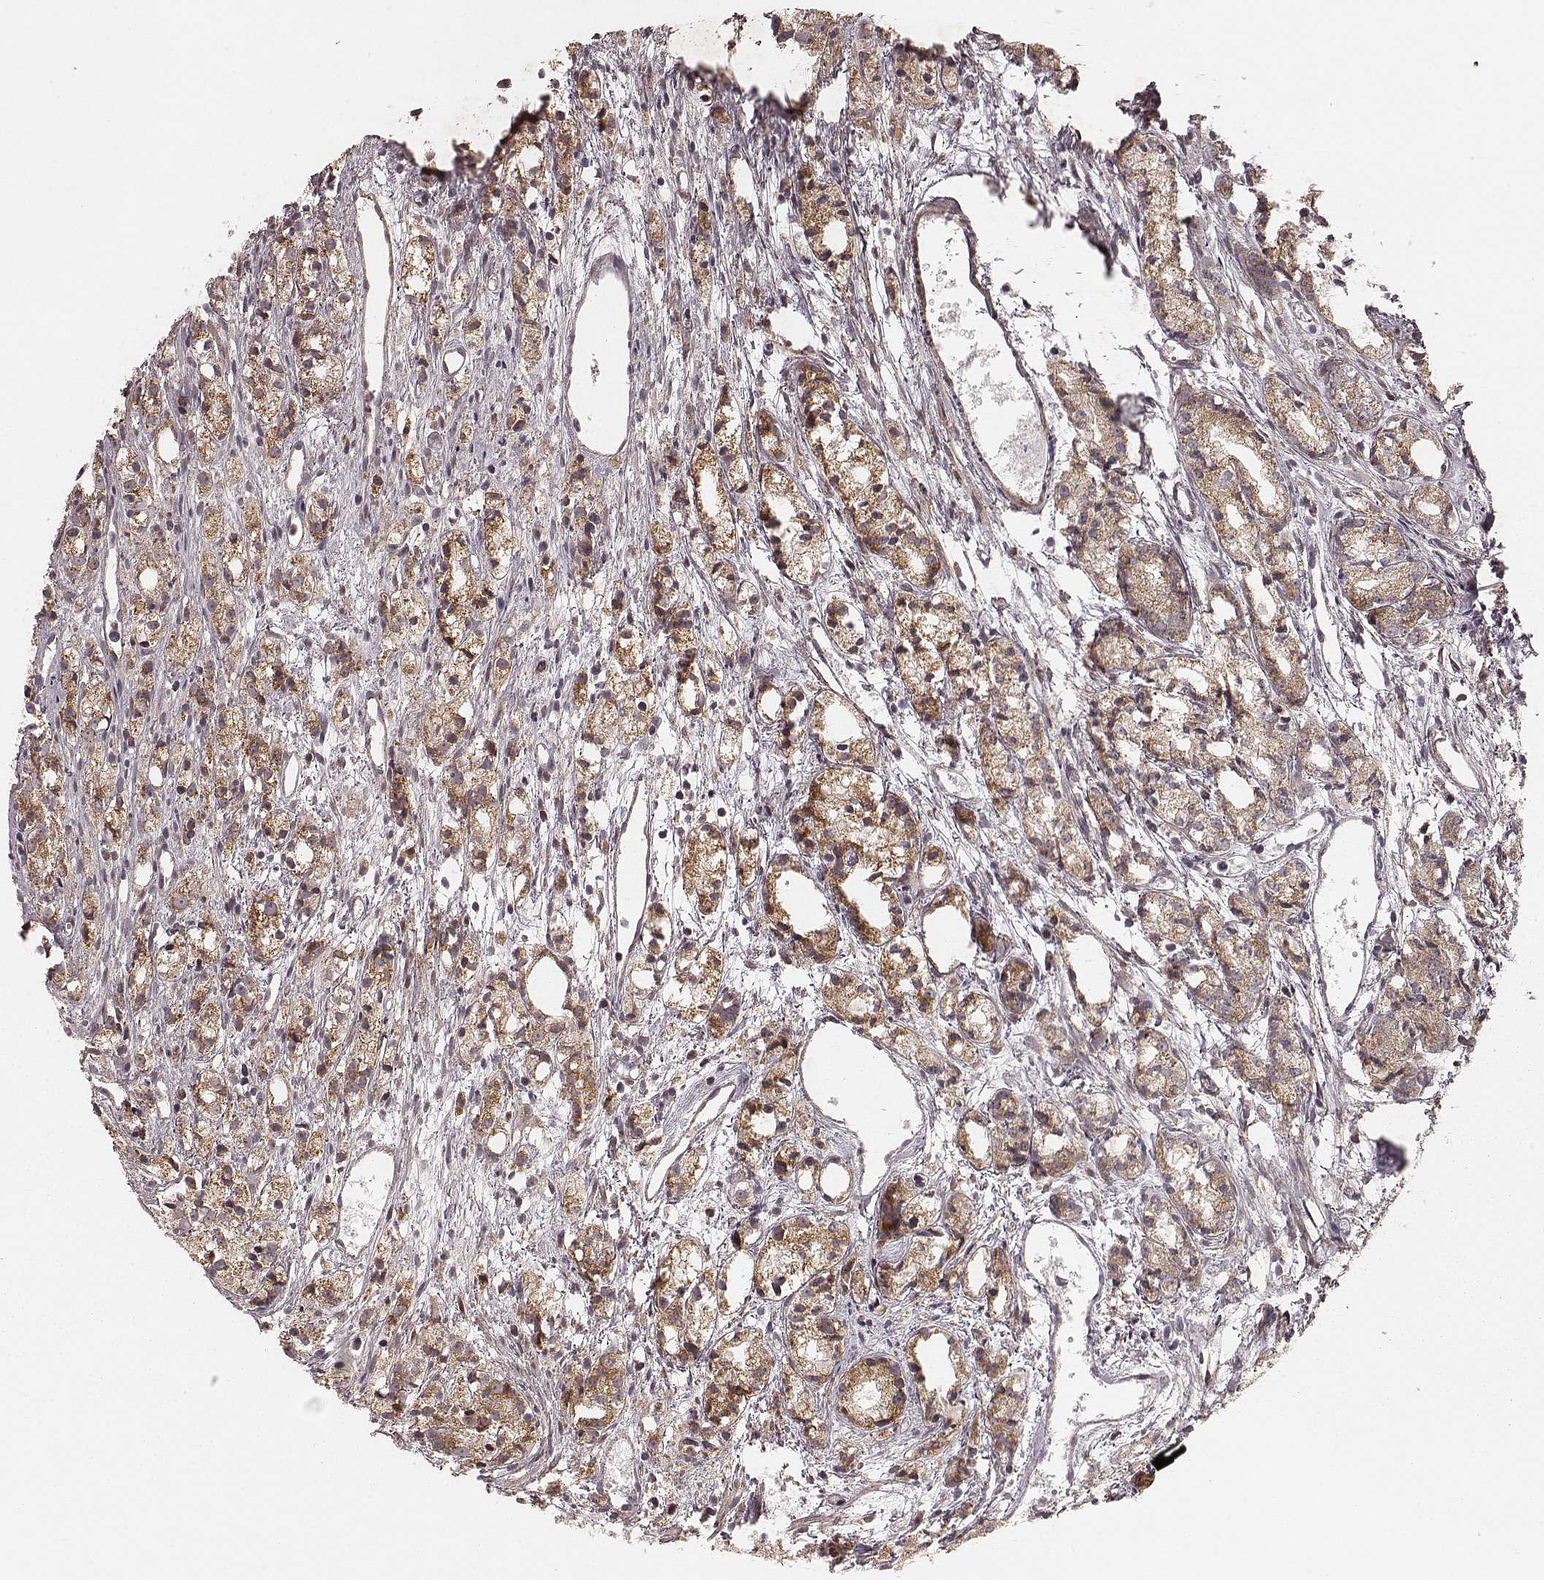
{"staining": {"intensity": "moderate", "quantity": ">75%", "location": "cytoplasmic/membranous"}, "tissue": "prostate cancer", "cell_type": "Tumor cells", "image_type": "cancer", "snomed": [{"axis": "morphology", "description": "Adenocarcinoma, Medium grade"}, {"axis": "topography", "description": "Prostate"}], "caption": "Protein expression analysis of adenocarcinoma (medium-grade) (prostate) shows moderate cytoplasmic/membranous positivity in about >75% of tumor cells.", "gene": "NDUFA7", "patient": {"sex": "male", "age": 74}}